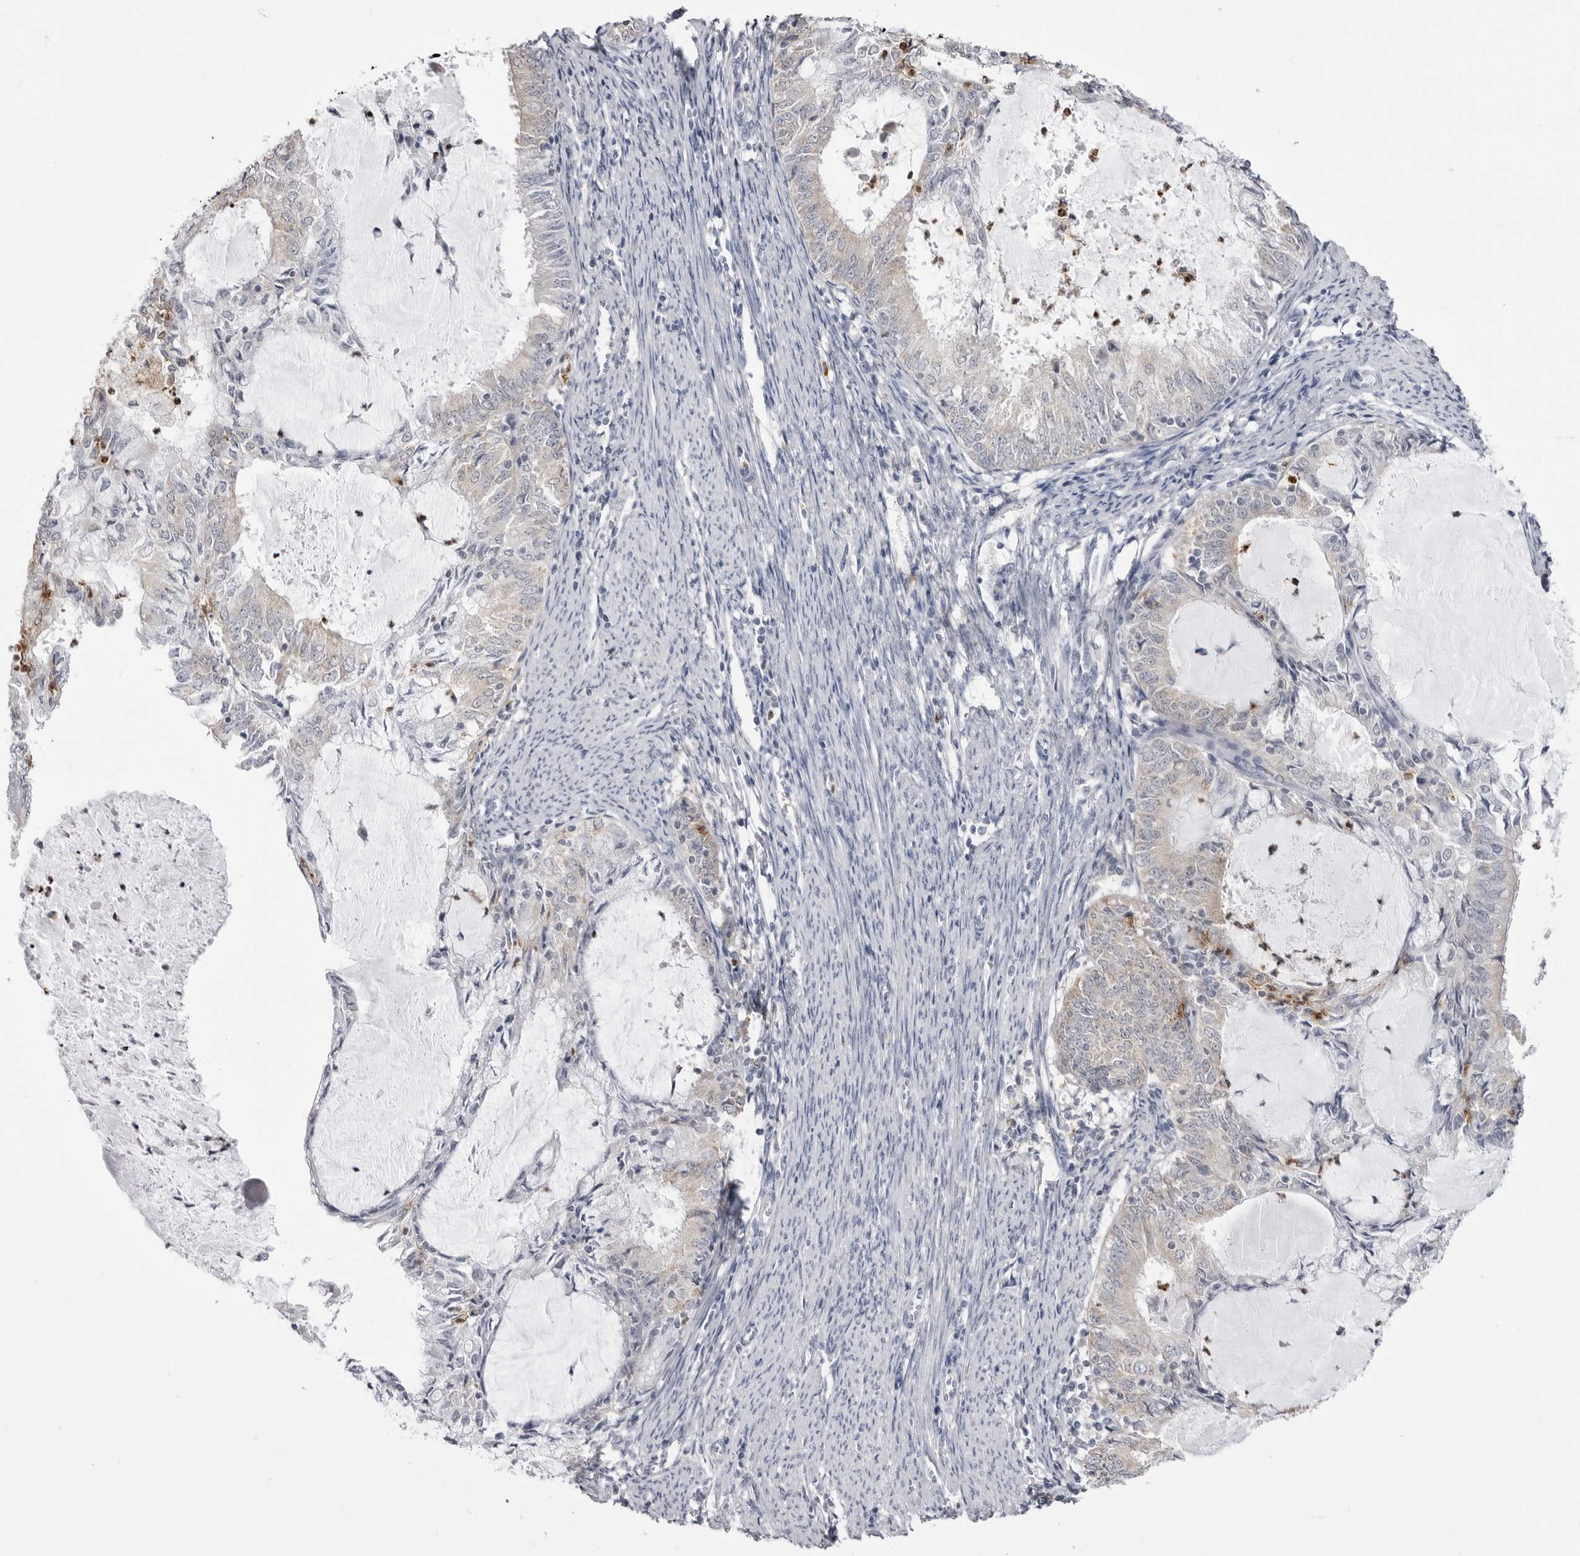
{"staining": {"intensity": "negative", "quantity": "none", "location": "none"}, "tissue": "endometrial cancer", "cell_type": "Tumor cells", "image_type": "cancer", "snomed": [{"axis": "morphology", "description": "Adenocarcinoma, NOS"}, {"axis": "topography", "description": "Endometrium"}], "caption": "DAB (3,3'-diaminobenzidine) immunohistochemical staining of endometrial cancer reveals no significant staining in tumor cells.", "gene": "STAP2", "patient": {"sex": "female", "age": 57}}